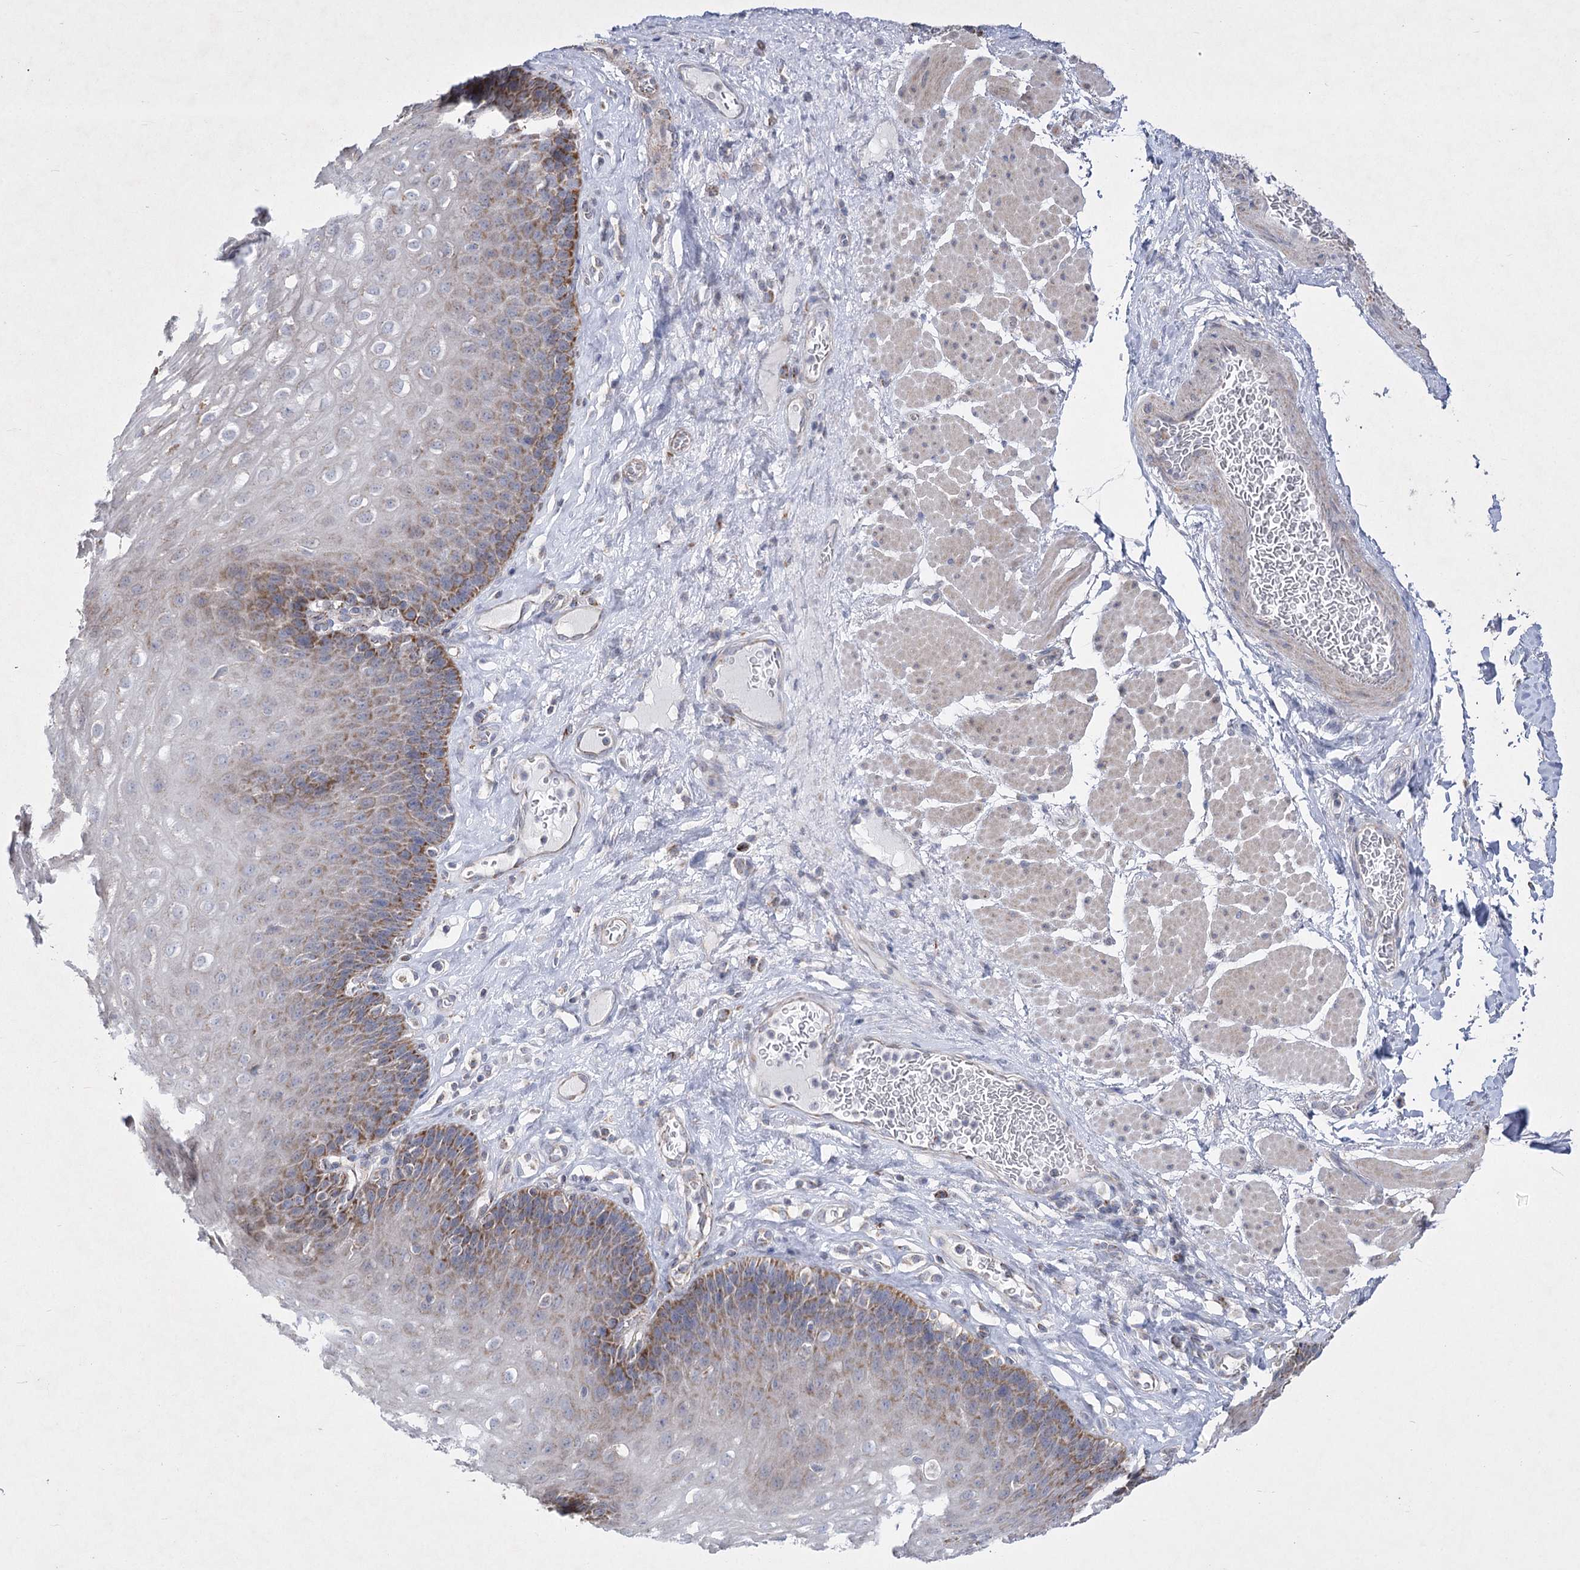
{"staining": {"intensity": "moderate", "quantity": "25%-75%", "location": "cytoplasmic/membranous"}, "tissue": "esophagus", "cell_type": "Squamous epithelial cells", "image_type": "normal", "snomed": [{"axis": "morphology", "description": "Normal tissue, NOS"}, {"axis": "topography", "description": "Esophagus"}], "caption": "Immunohistochemistry (IHC) of unremarkable human esophagus exhibits medium levels of moderate cytoplasmic/membranous expression in about 25%-75% of squamous epithelial cells.", "gene": "PDHB", "patient": {"sex": "female", "age": 66}}